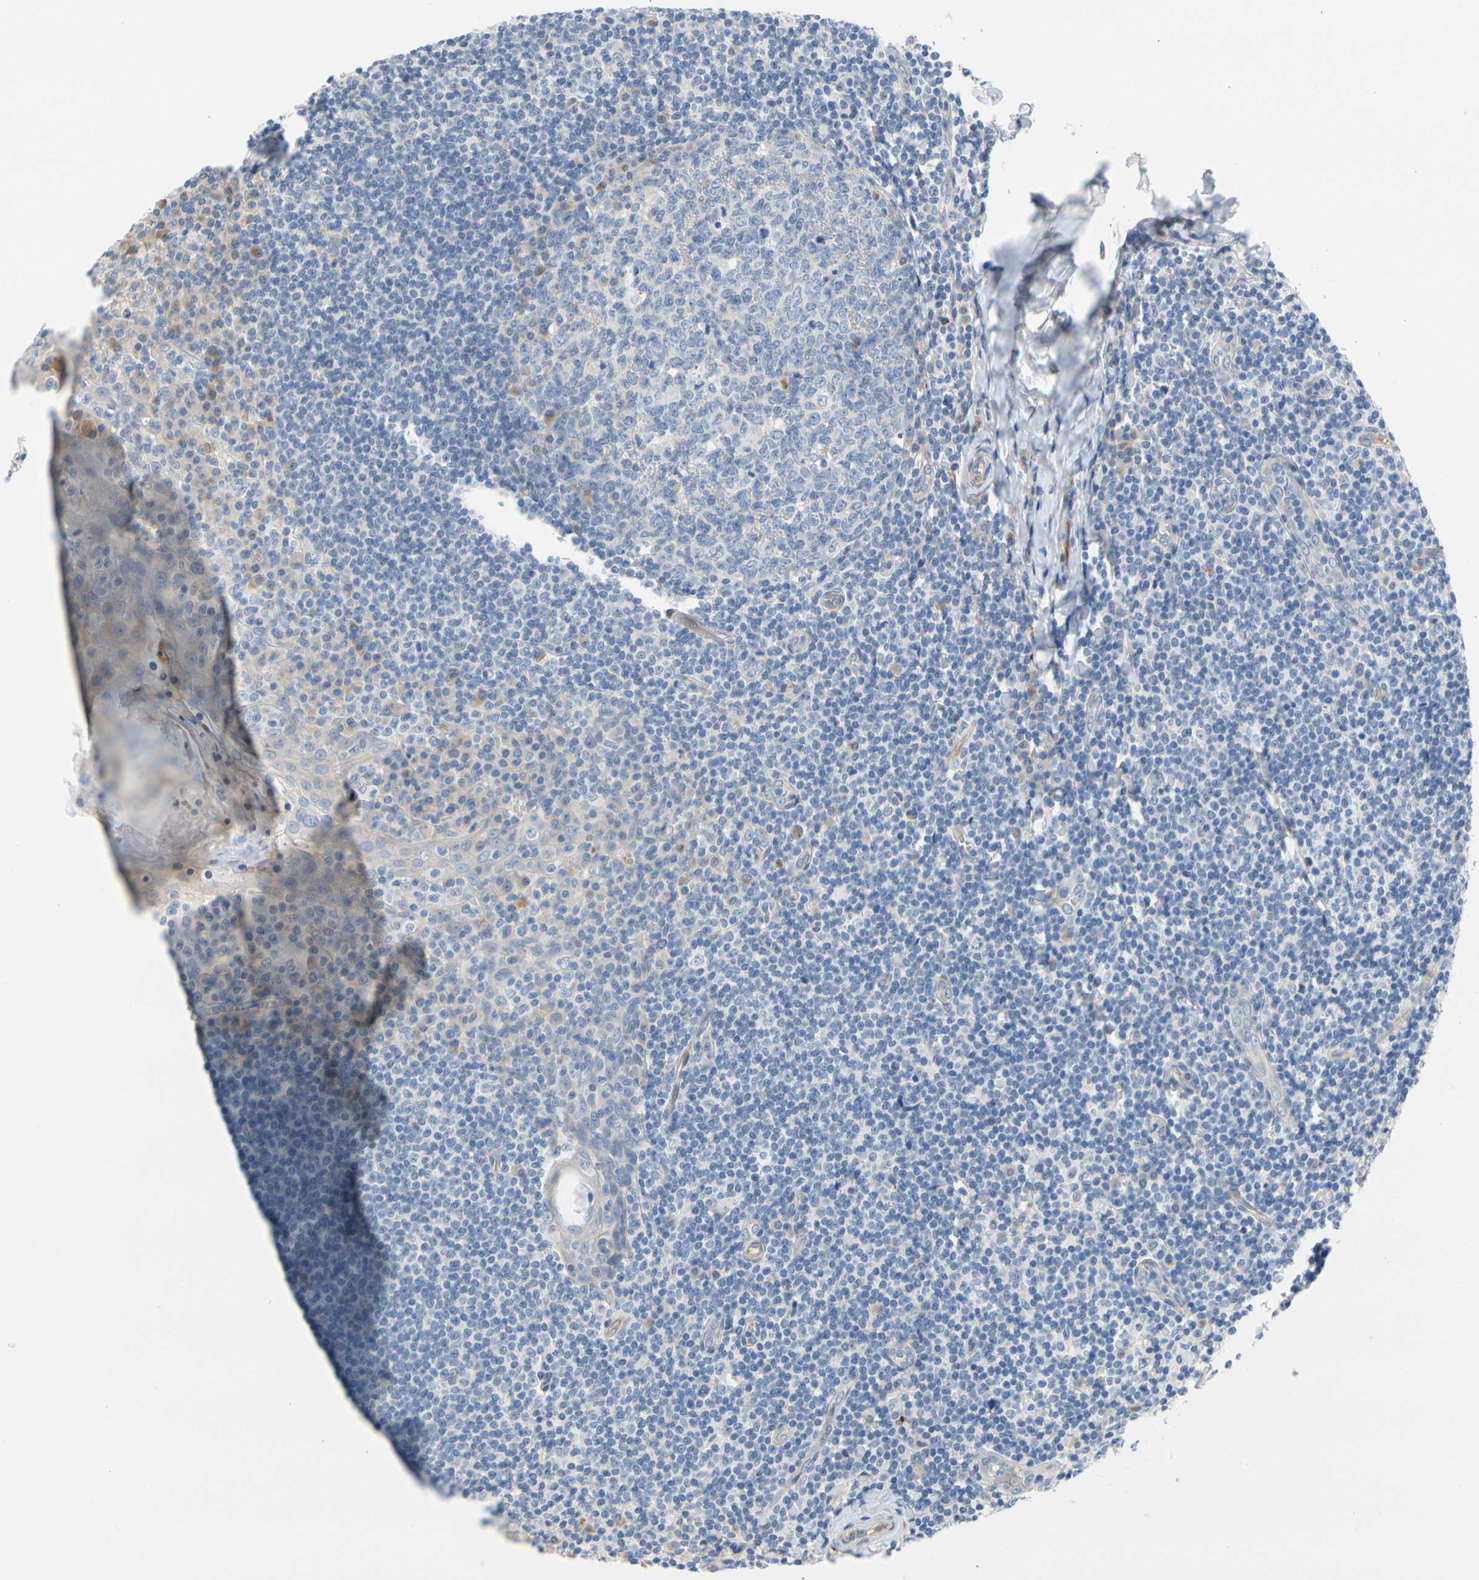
{"staining": {"intensity": "weak", "quantity": "<25%", "location": "cytoplasmic/membranous"}, "tissue": "tonsil", "cell_type": "Germinal center cells", "image_type": "normal", "snomed": [{"axis": "morphology", "description": "Normal tissue, NOS"}, {"axis": "topography", "description": "Tonsil"}], "caption": "Immunohistochemical staining of benign human tonsil shows no significant positivity in germinal center cells.", "gene": "ZNF236", "patient": {"sex": "male", "age": 31}}